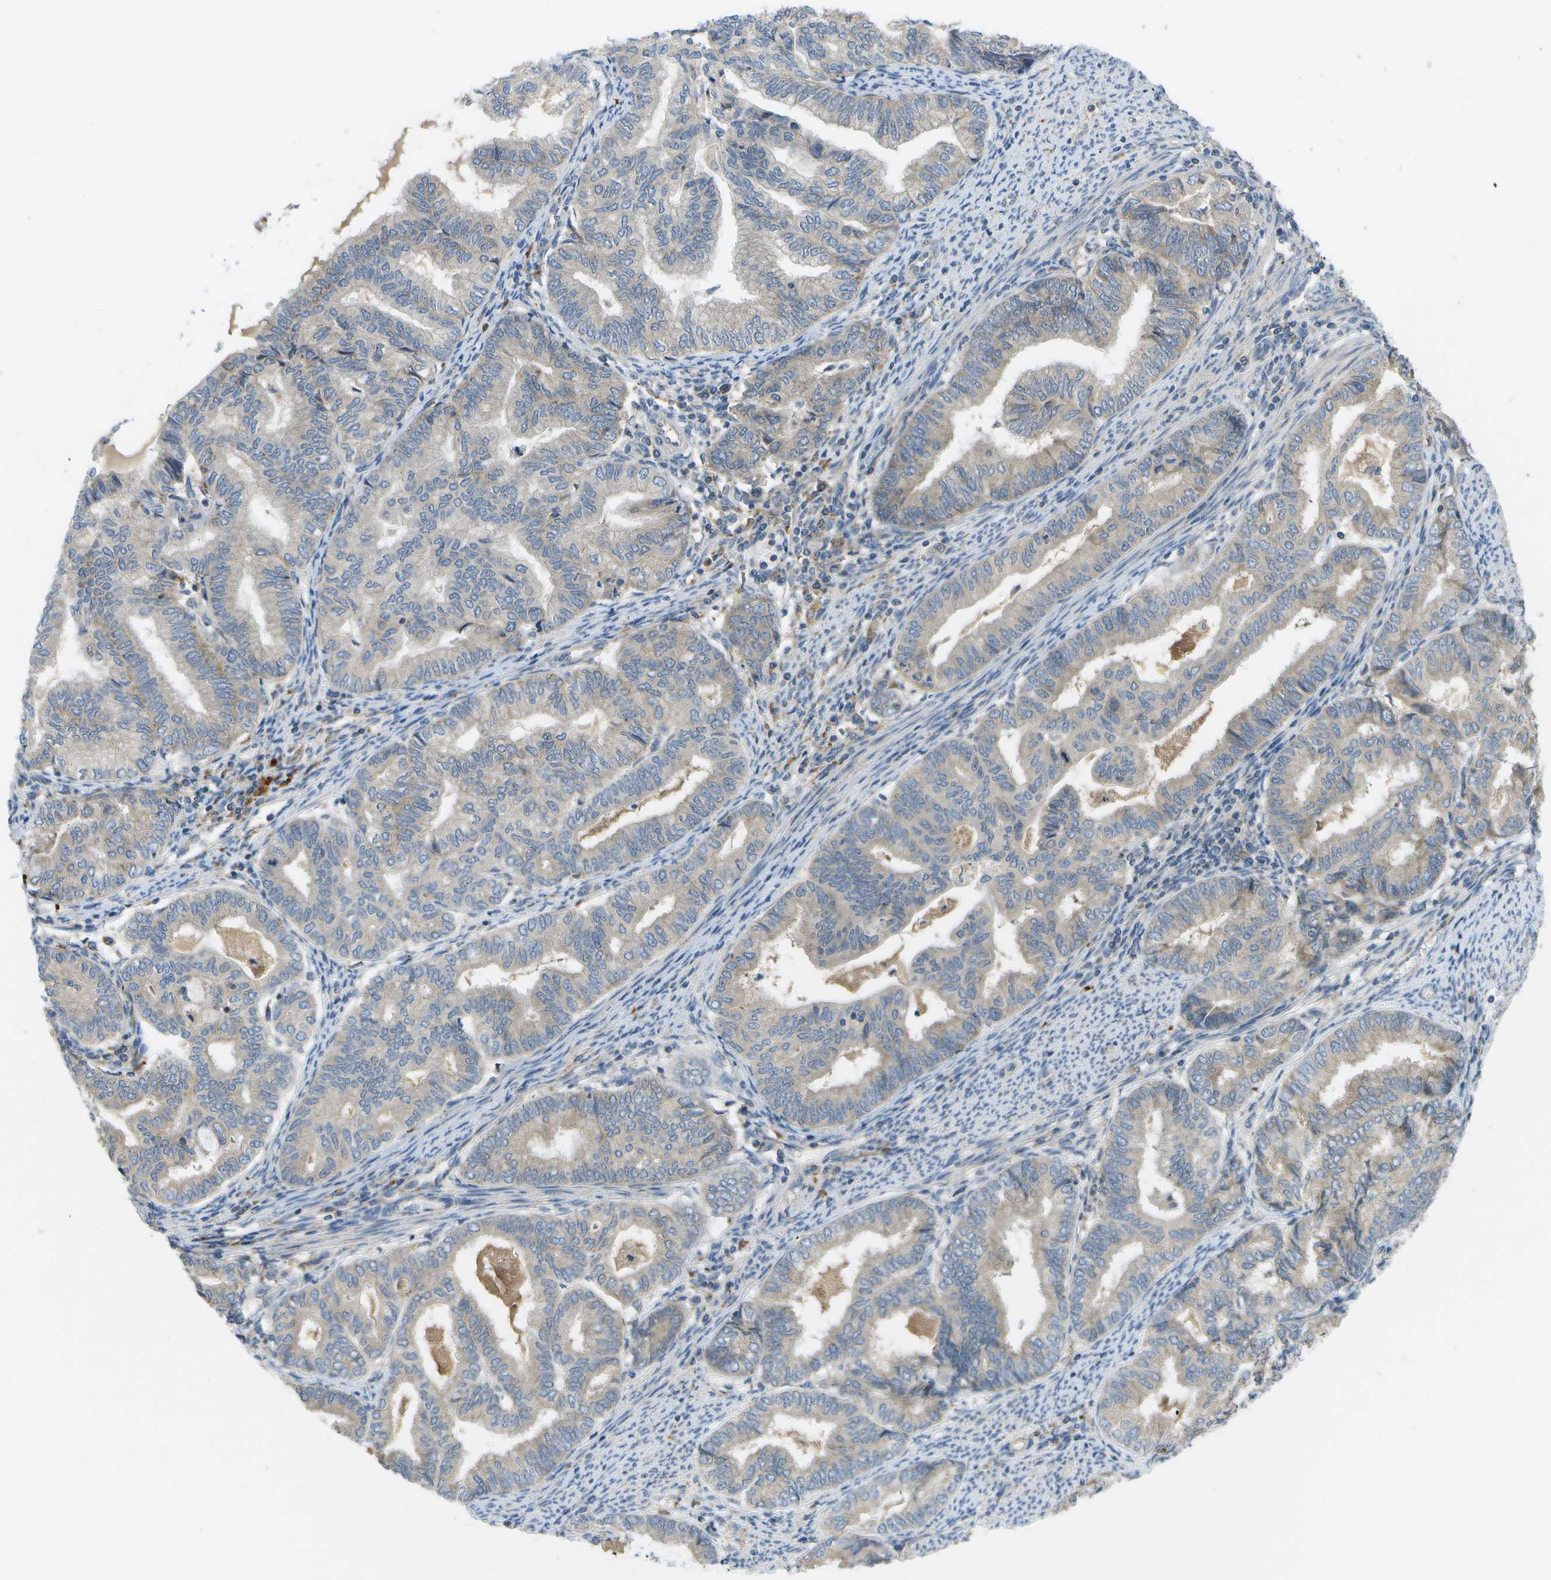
{"staining": {"intensity": "negative", "quantity": "none", "location": "none"}, "tissue": "endometrial cancer", "cell_type": "Tumor cells", "image_type": "cancer", "snomed": [{"axis": "morphology", "description": "Adenocarcinoma, NOS"}, {"axis": "topography", "description": "Endometrium"}], "caption": "Immunohistochemical staining of endometrial adenocarcinoma displays no significant staining in tumor cells.", "gene": "SLC25A20", "patient": {"sex": "female", "age": 79}}